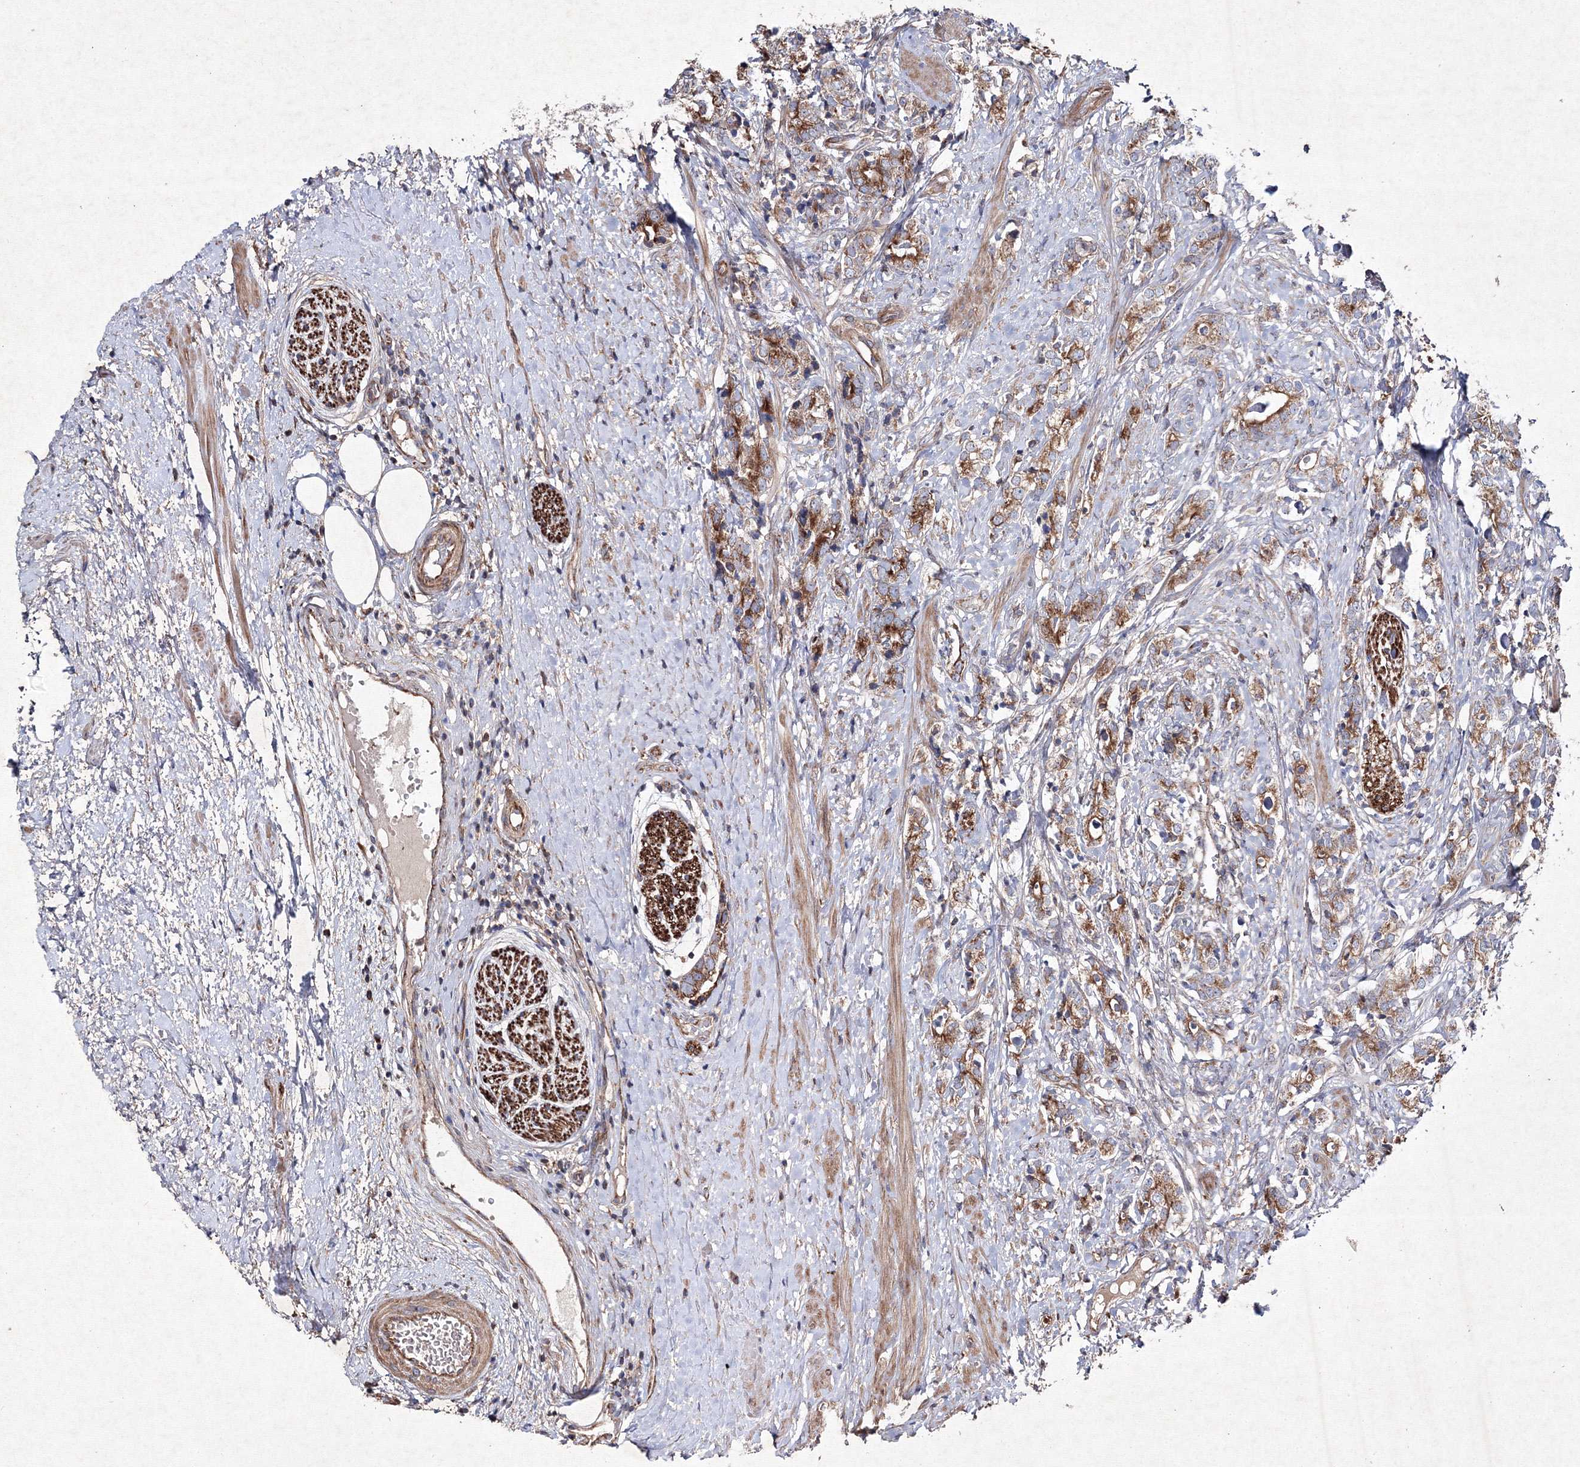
{"staining": {"intensity": "moderate", "quantity": ">75%", "location": "cytoplasmic/membranous"}, "tissue": "prostate cancer", "cell_type": "Tumor cells", "image_type": "cancer", "snomed": [{"axis": "morphology", "description": "Adenocarcinoma, High grade"}, {"axis": "topography", "description": "Prostate"}], "caption": "Moderate cytoplasmic/membranous staining for a protein is present in about >75% of tumor cells of prostate cancer using immunohistochemistry (IHC).", "gene": "GFM1", "patient": {"sex": "male", "age": 69}}